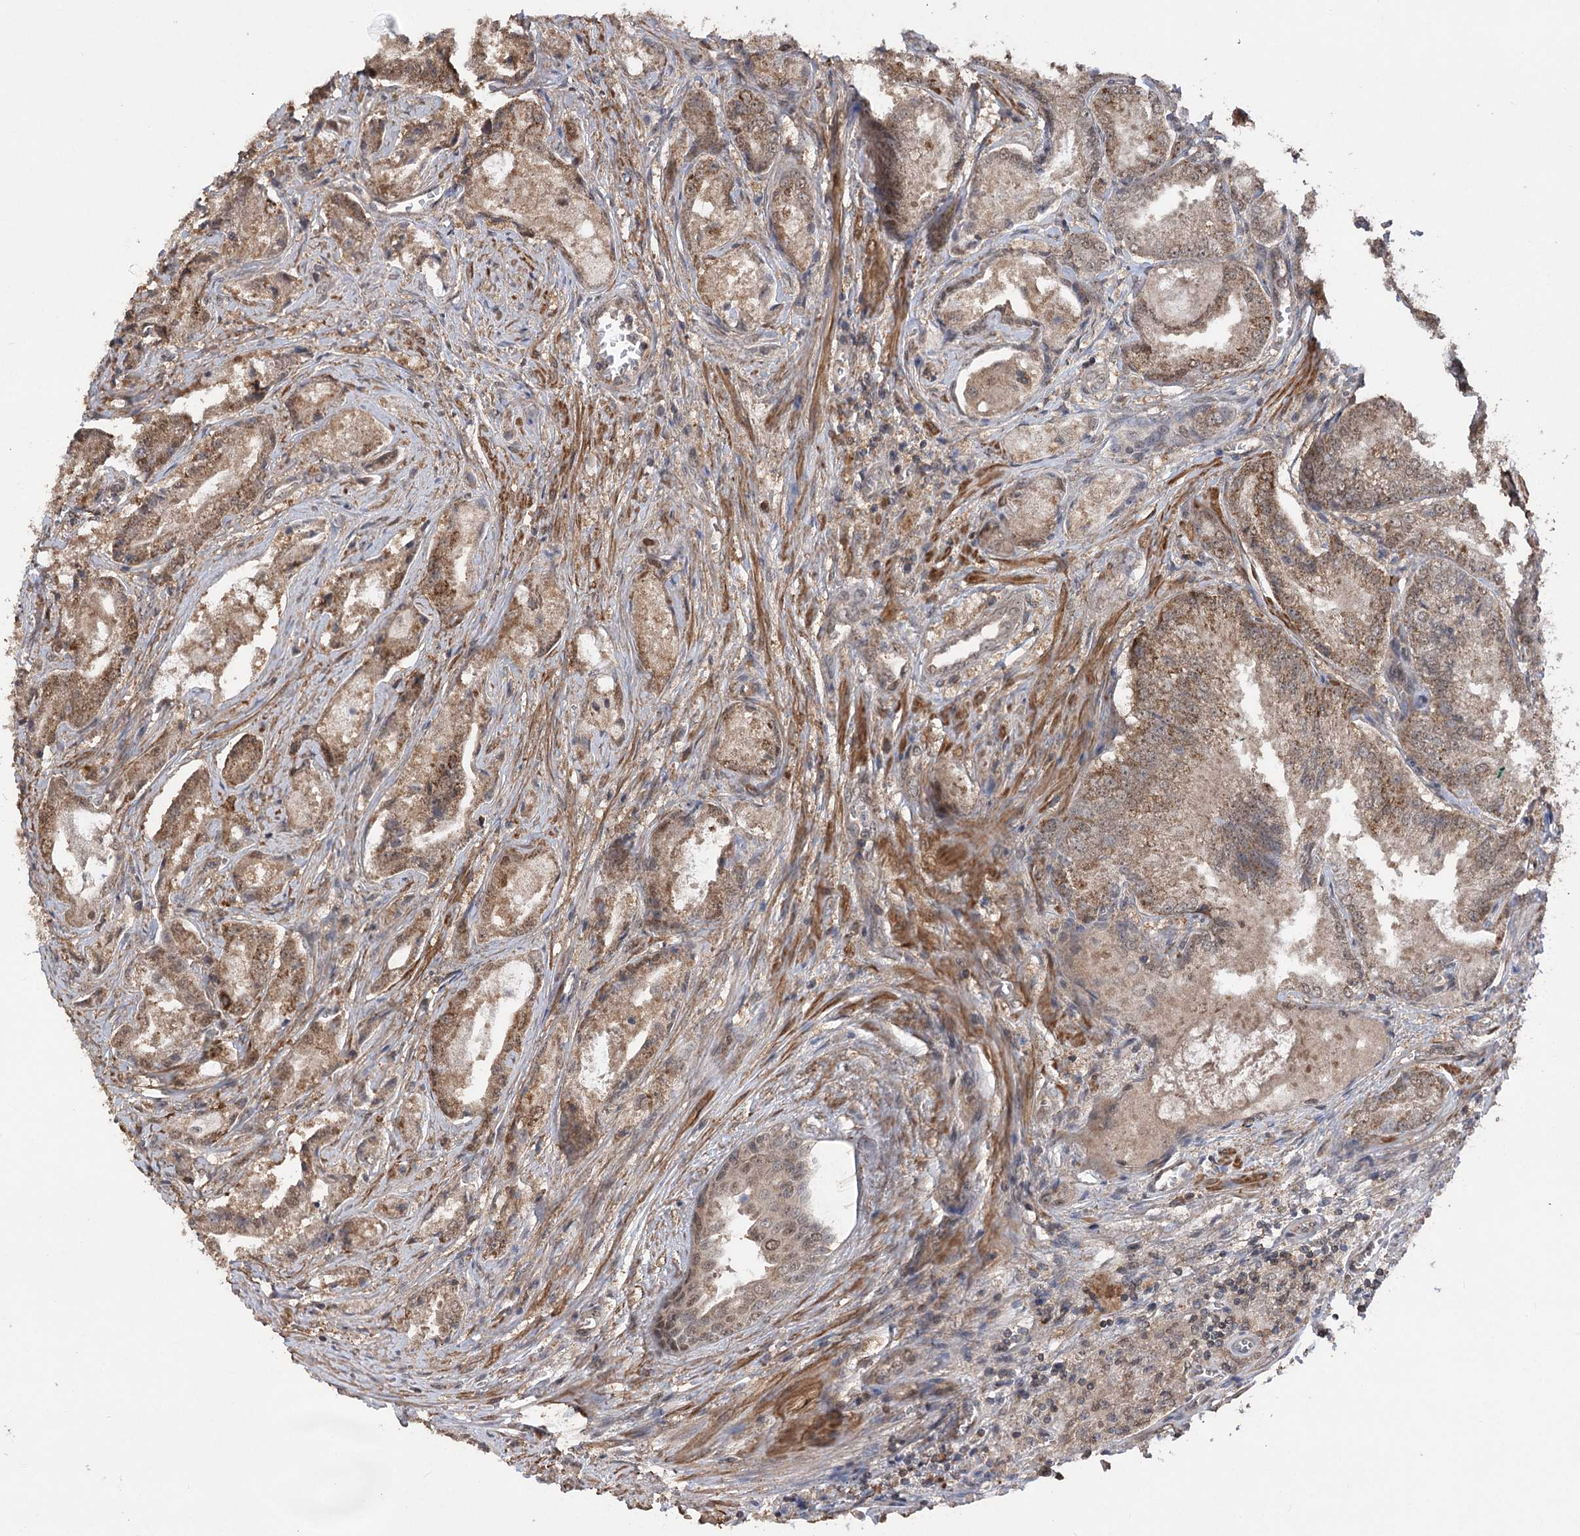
{"staining": {"intensity": "moderate", "quantity": ">75%", "location": "cytoplasmic/membranous"}, "tissue": "prostate cancer", "cell_type": "Tumor cells", "image_type": "cancer", "snomed": [{"axis": "morphology", "description": "Adenocarcinoma, High grade"}, {"axis": "topography", "description": "Prostate"}], "caption": "There is medium levels of moderate cytoplasmic/membranous expression in tumor cells of prostate high-grade adenocarcinoma, as demonstrated by immunohistochemical staining (brown color).", "gene": "TENM2", "patient": {"sex": "male", "age": 72}}